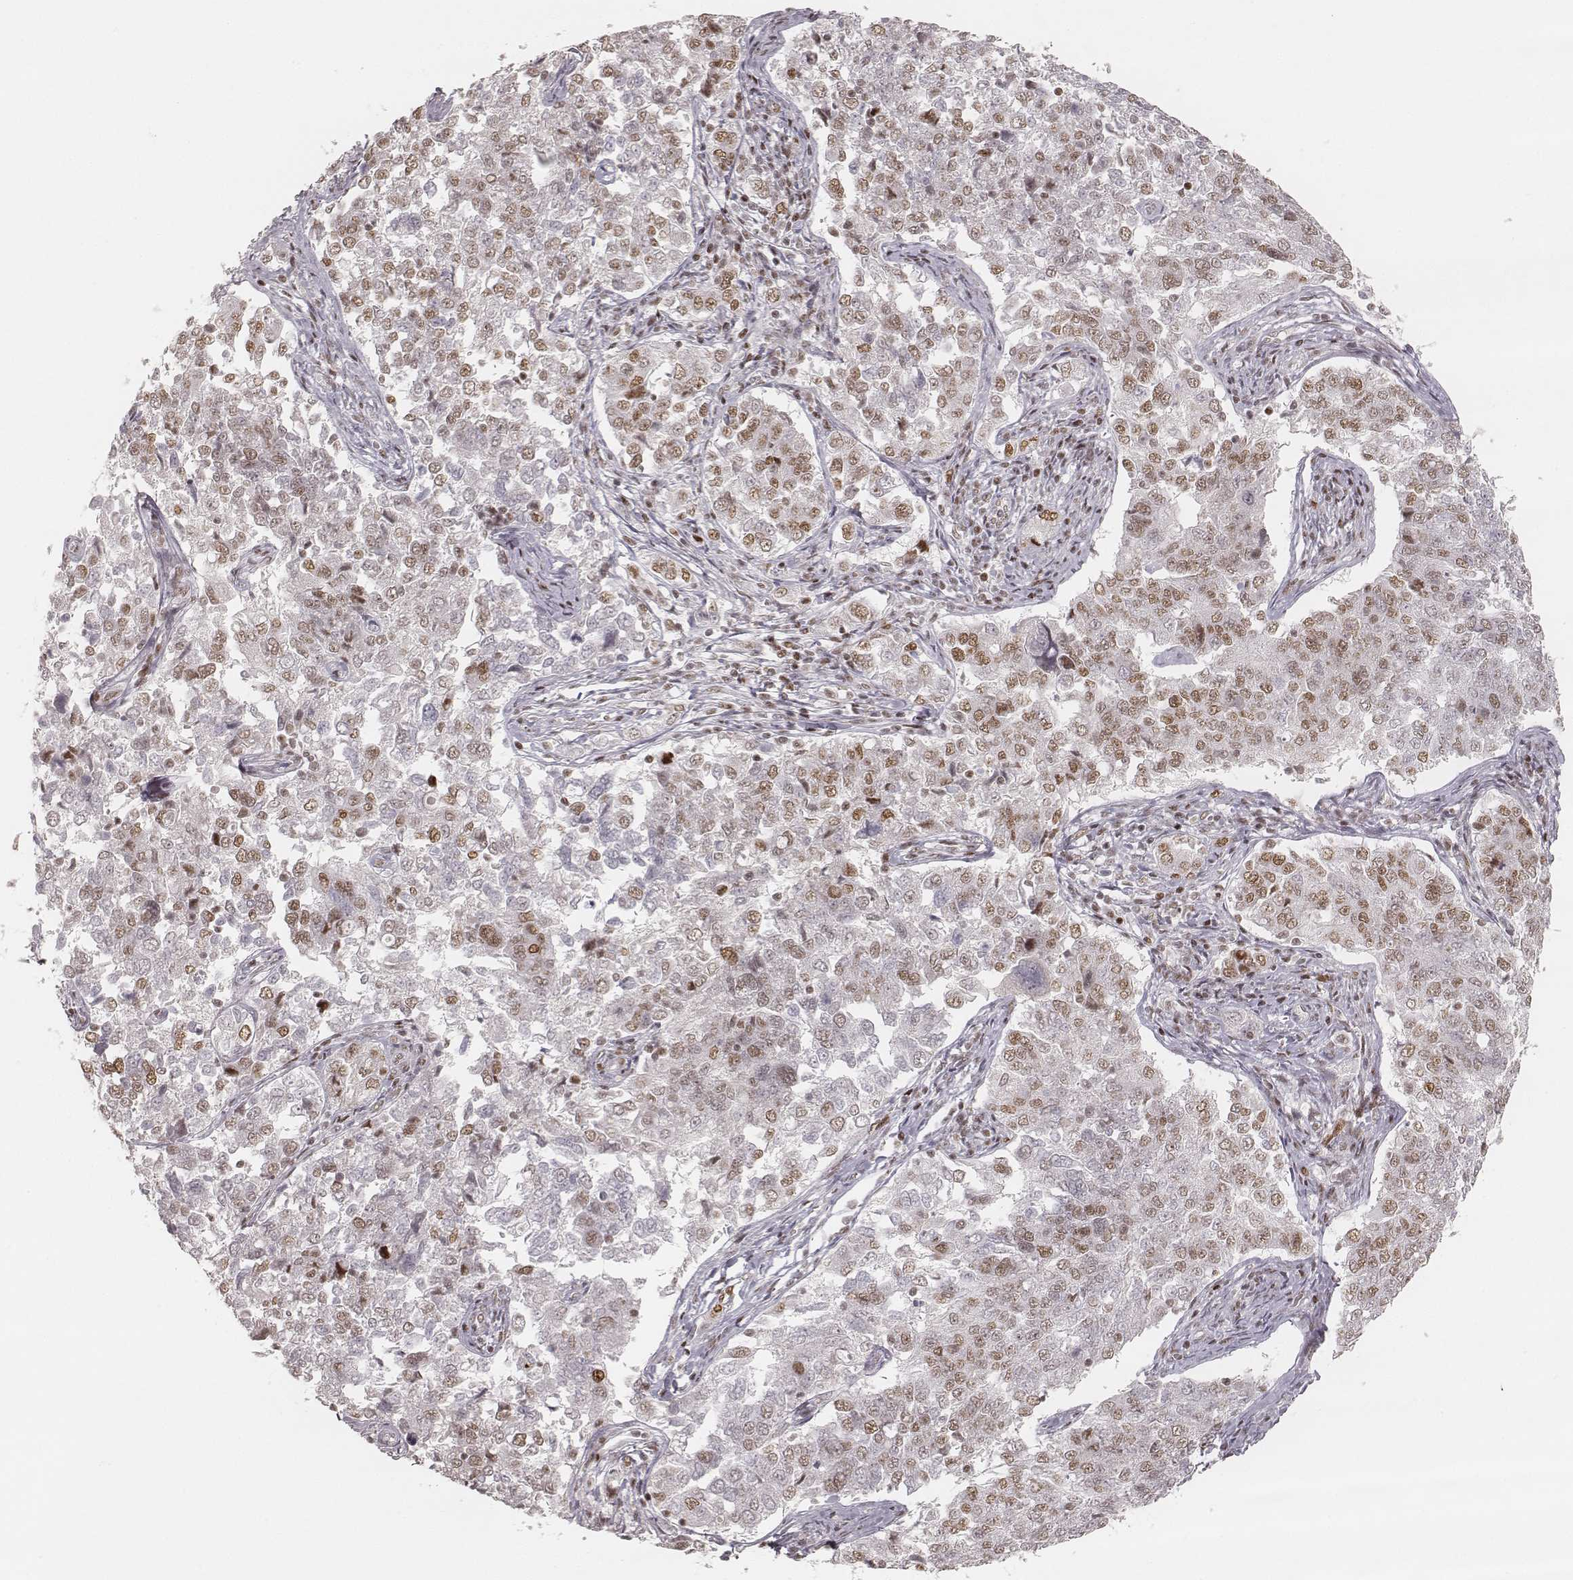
{"staining": {"intensity": "moderate", "quantity": ">75%", "location": "nuclear"}, "tissue": "endometrial cancer", "cell_type": "Tumor cells", "image_type": "cancer", "snomed": [{"axis": "morphology", "description": "Adenocarcinoma, NOS"}, {"axis": "topography", "description": "Endometrium"}], "caption": "An immunohistochemistry photomicrograph of tumor tissue is shown. Protein staining in brown highlights moderate nuclear positivity in endometrial adenocarcinoma within tumor cells.", "gene": "HNRNPC", "patient": {"sex": "female", "age": 43}}